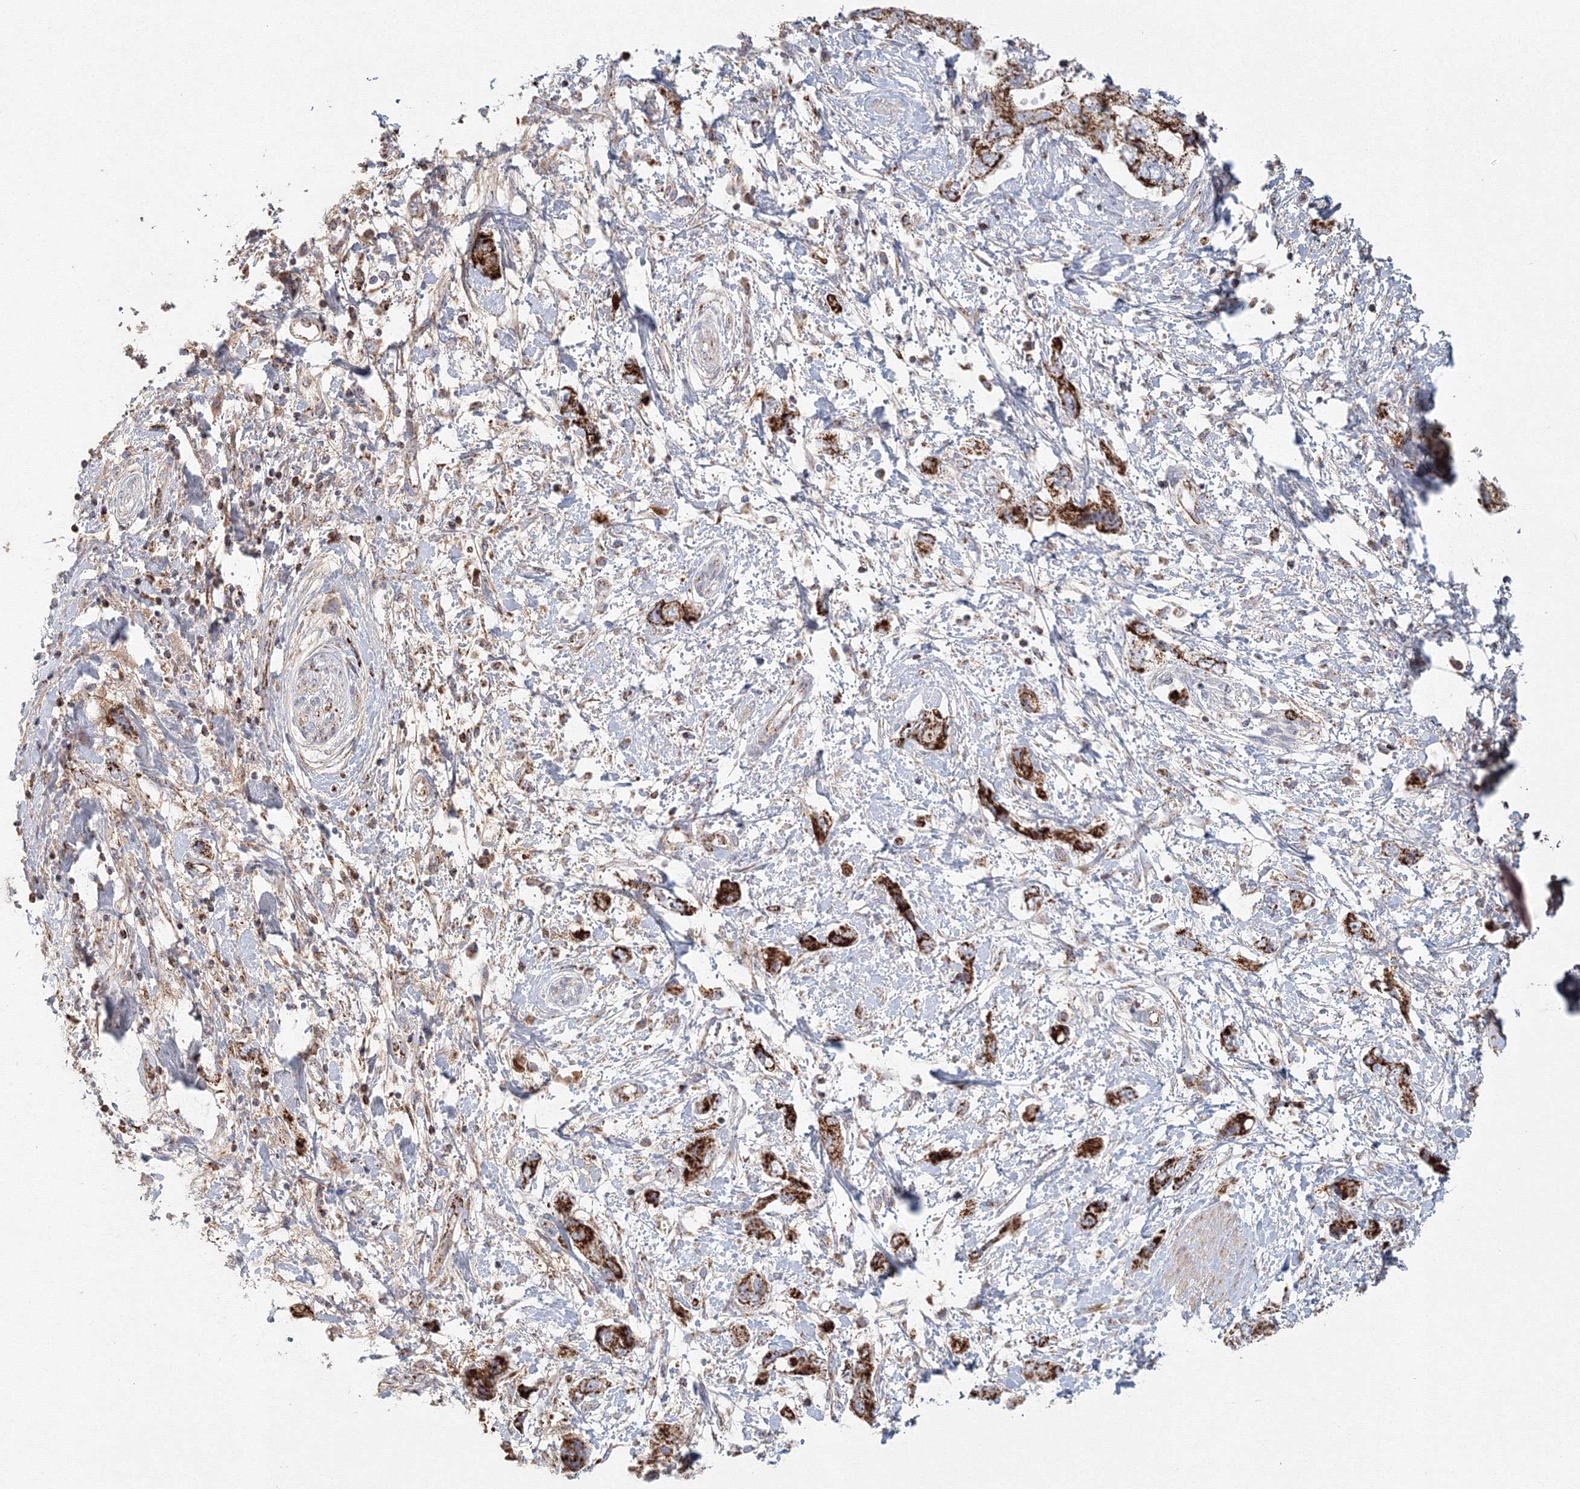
{"staining": {"intensity": "strong", "quantity": ">75%", "location": "cytoplasmic/membranous"}, "tissue": "pancreatic cancer", "cell_type": "Tumor cells", "image_type": "cancer", "snomed": [{"axis": "morphology", "description": "Adenocarcinoma, NOS"}, {"axis": "topography", "description": "Pancreas"}], "caption": "Protein expression analysis of pancreatic adenocarcinoma exhibits strong cytoplasmic/membranous staining in about >75% of tumor cells.", "gene": "GRPEL1", "patient": {"sex": "female", "age": 73}}